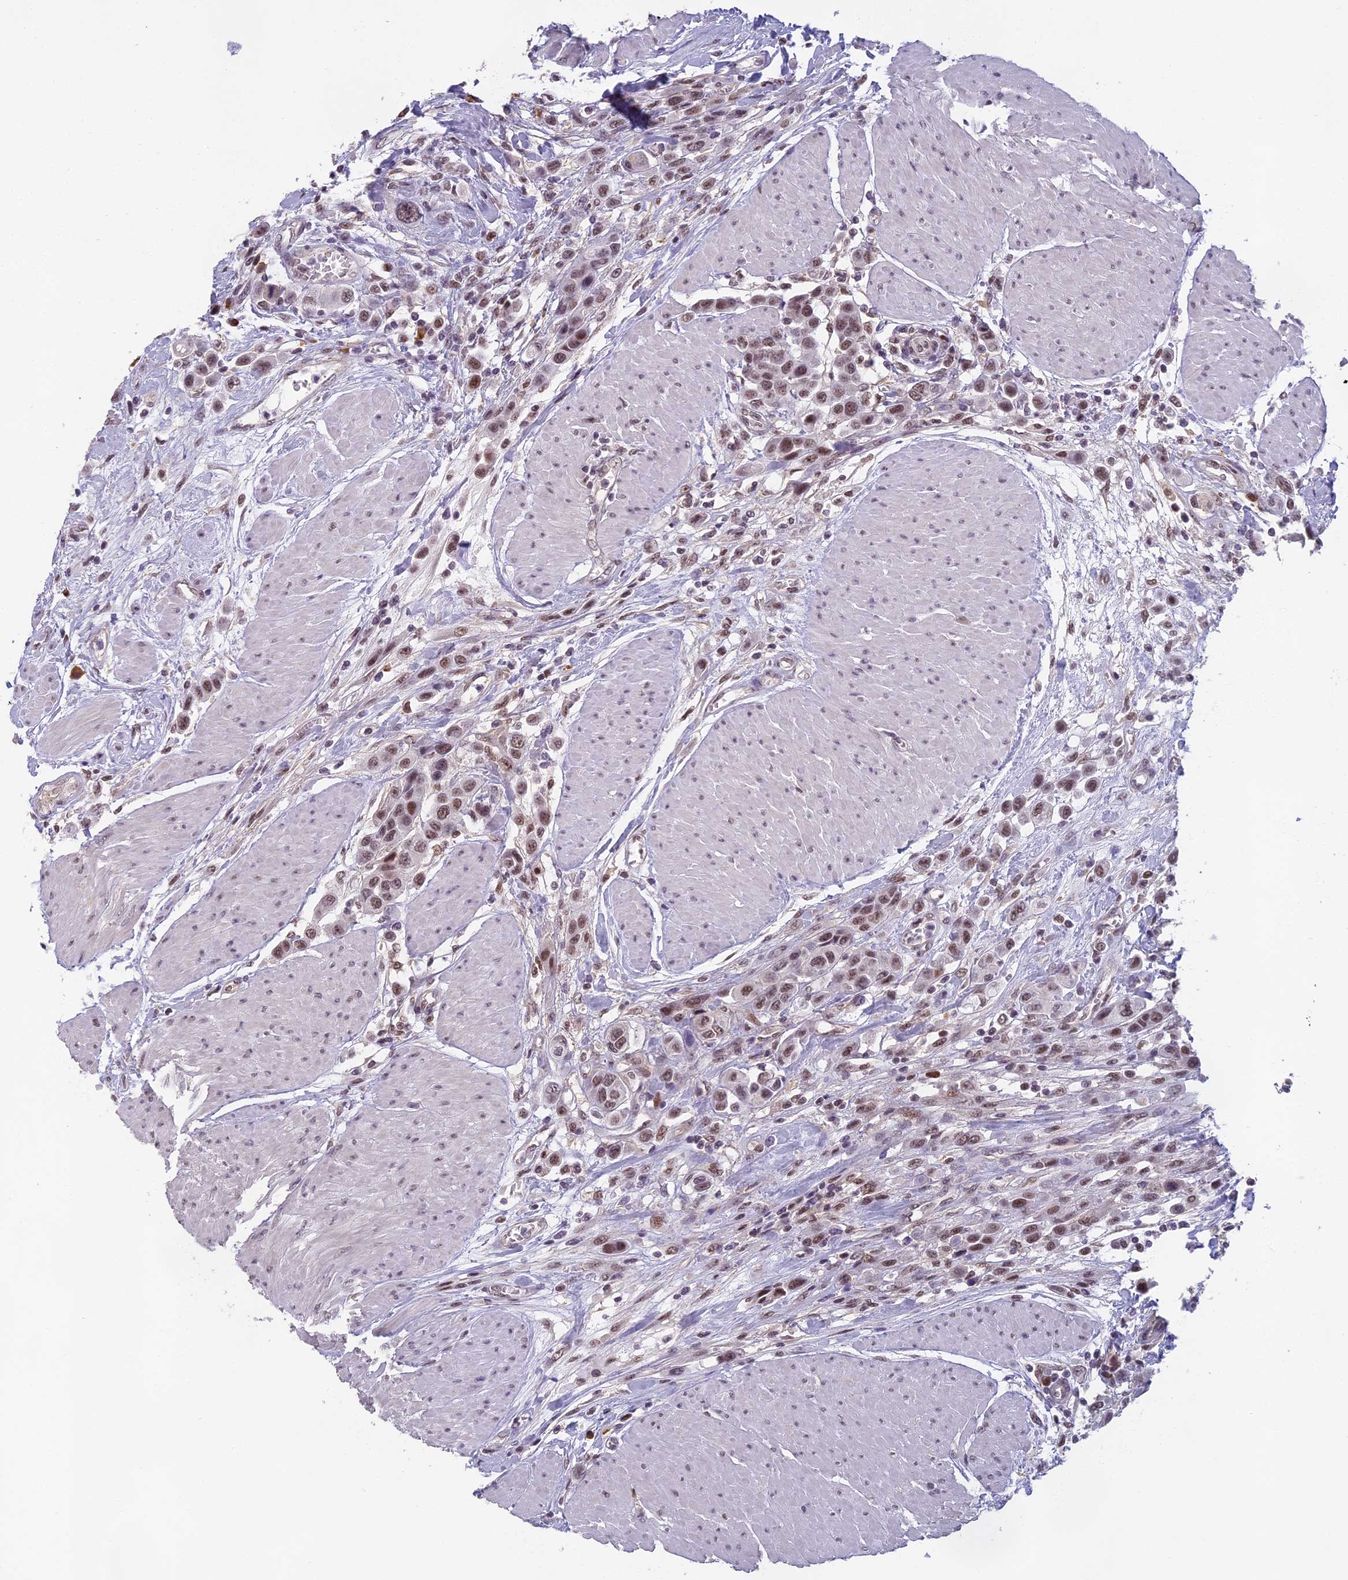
{"staining": {"intensity": "moderate", "quantity": ">75%", "location": "nuclear"}, "tissue": "urothelial cancer", "cell_type": "Tumor cells", "image_type": "cancer", "snomed": [{"axis": "morphology", "description": "Urothelial carcinoma, High grade"}, {"axis": "topography", "description": "Urinary bladder"}], "caption": "Brown immunohistochemical staining in urothelial cancer exhibits moderate nuclear staining in about >75% of tumor cells.", "gene": "MORF4L1", "patient": {"sex": "male", "age": 50}}